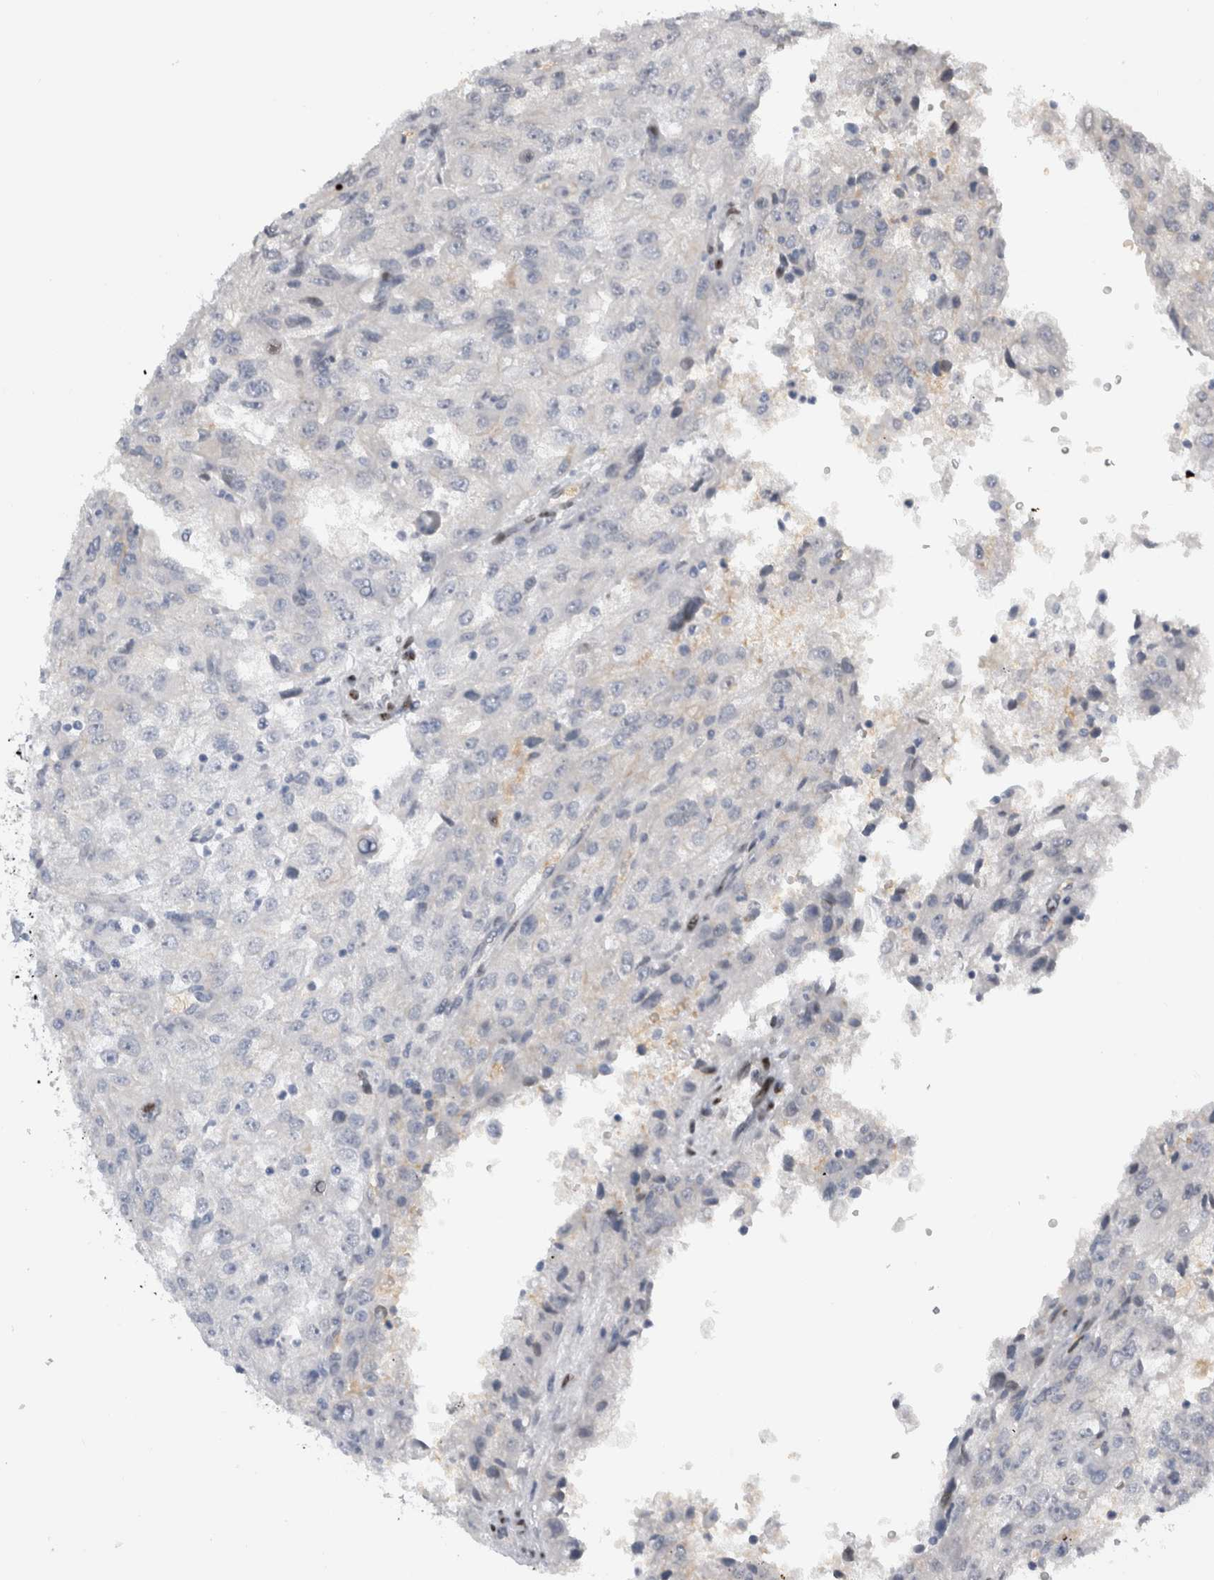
{"staining": {"intensity": "negative", "quantity": "none", "location": "none"}, "tissue": "renal cancer", "cell_type": "Tumor cells", "image_type": "cancer", "snomed": [{"axis": "morphology", "description": "Adenocarcinoma, NOS"}, {"axis": "topography", "description": "Kidney"}], "caption": "Adenocarcinoma (renal) was stained to show a protein in brown. There is no significant expression in tumor cells.", "gene": "DMTN", "patient": {"sex": "female", "age": 54}}